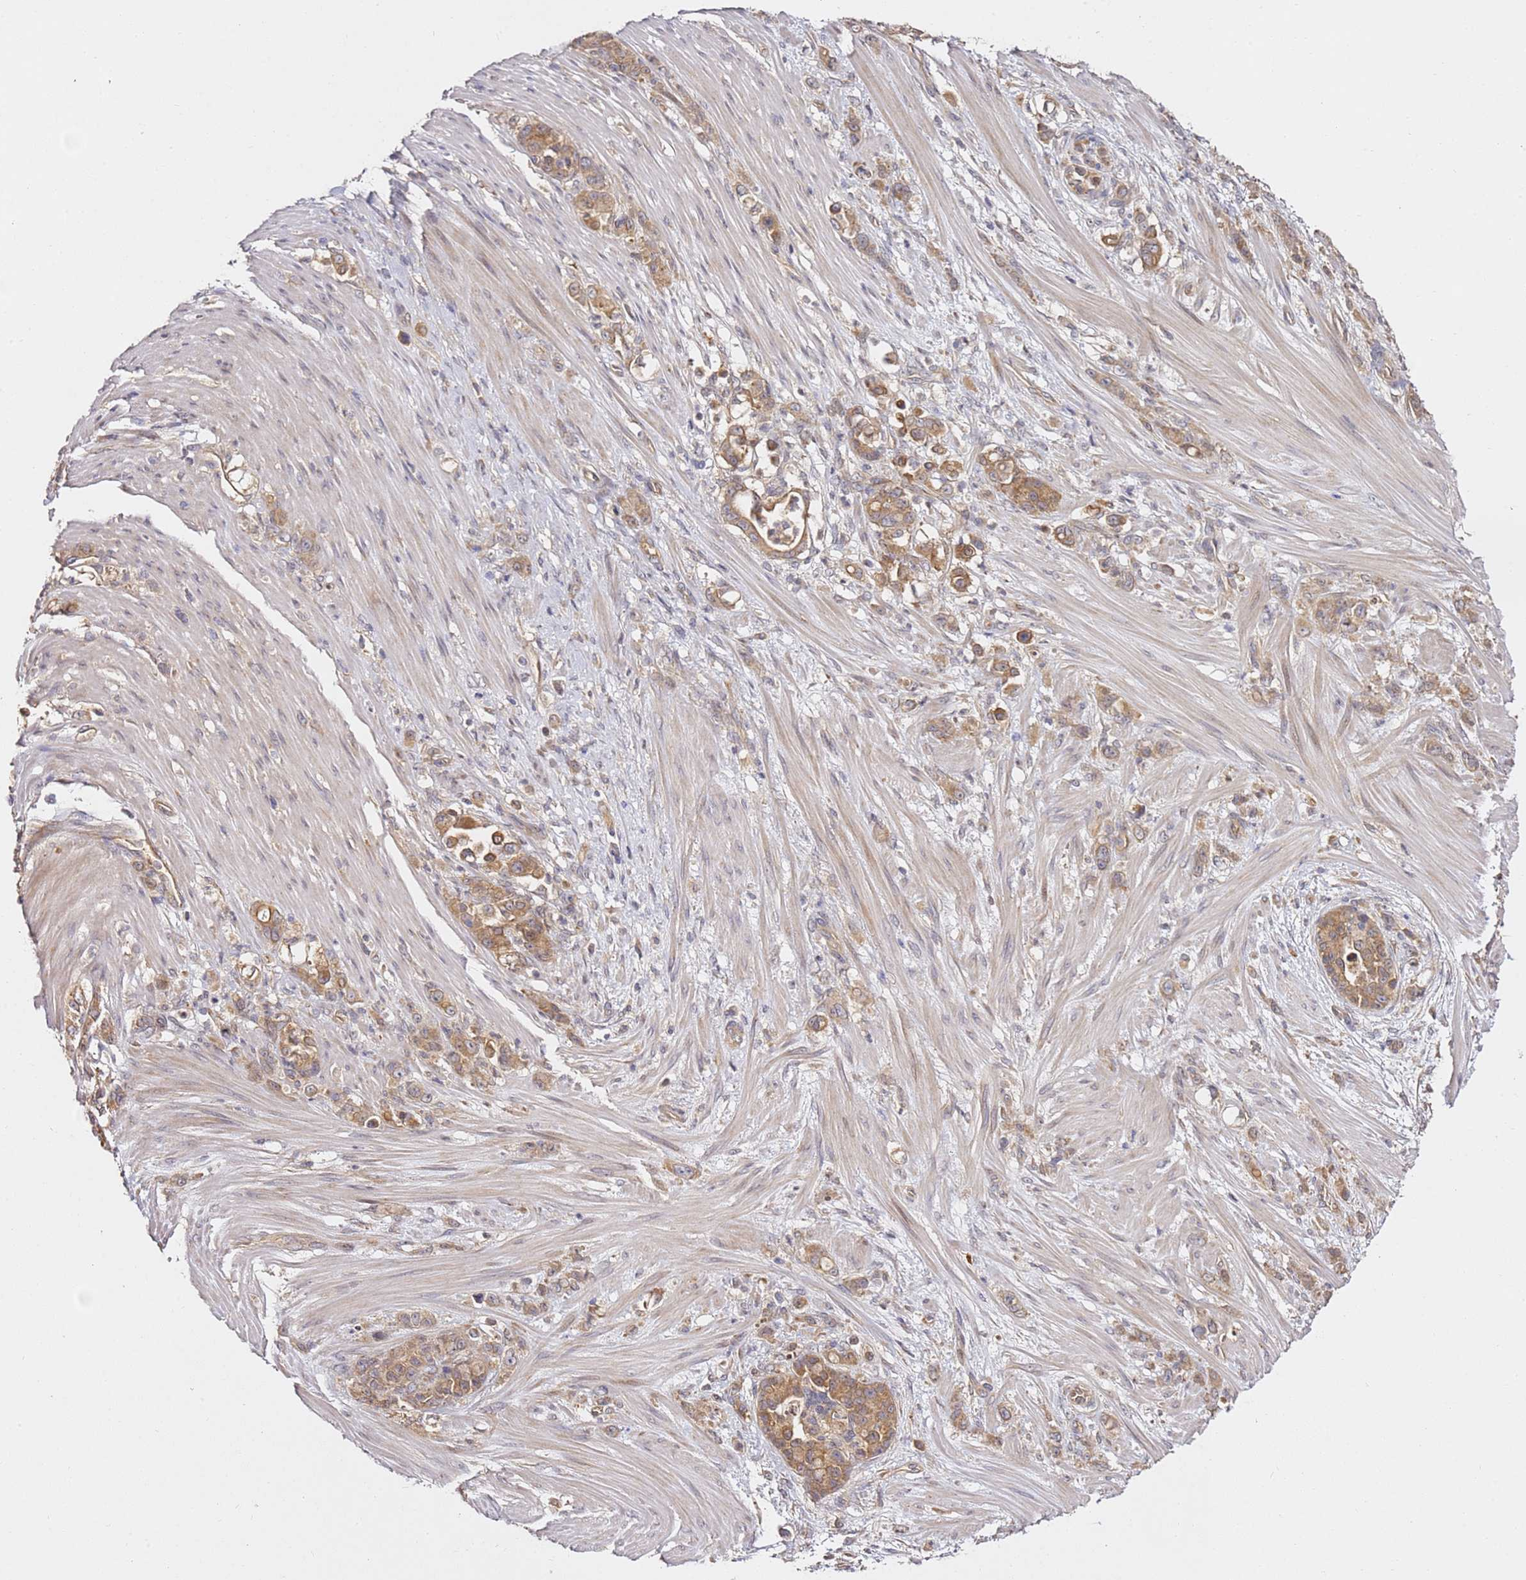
{"staining": {"intensity": "moderate", "quantity": ">75%", "location": "cytoplasmic/membranous"}, "tissue": "stomach cancer", "cell_type": "Tumor cells", "image_type": "cancer", "snomed": [{"axis": "morphology", "description": "Normal tissue, NOS"}, {"axis": "morphology", "description": "Adenocarcinoma, NOS"}, {"axis": "topography", "description": "Stomach"}], "caption": "Stomach cancer (adenocarcinoma) was stained to show a protein in brown. There is medium levels of moderate cytoplasmic/membranous staining in about >75% of tumor cells.", "gene": "OSBPL2", "patient": {"sex": "female", "age": 79}}